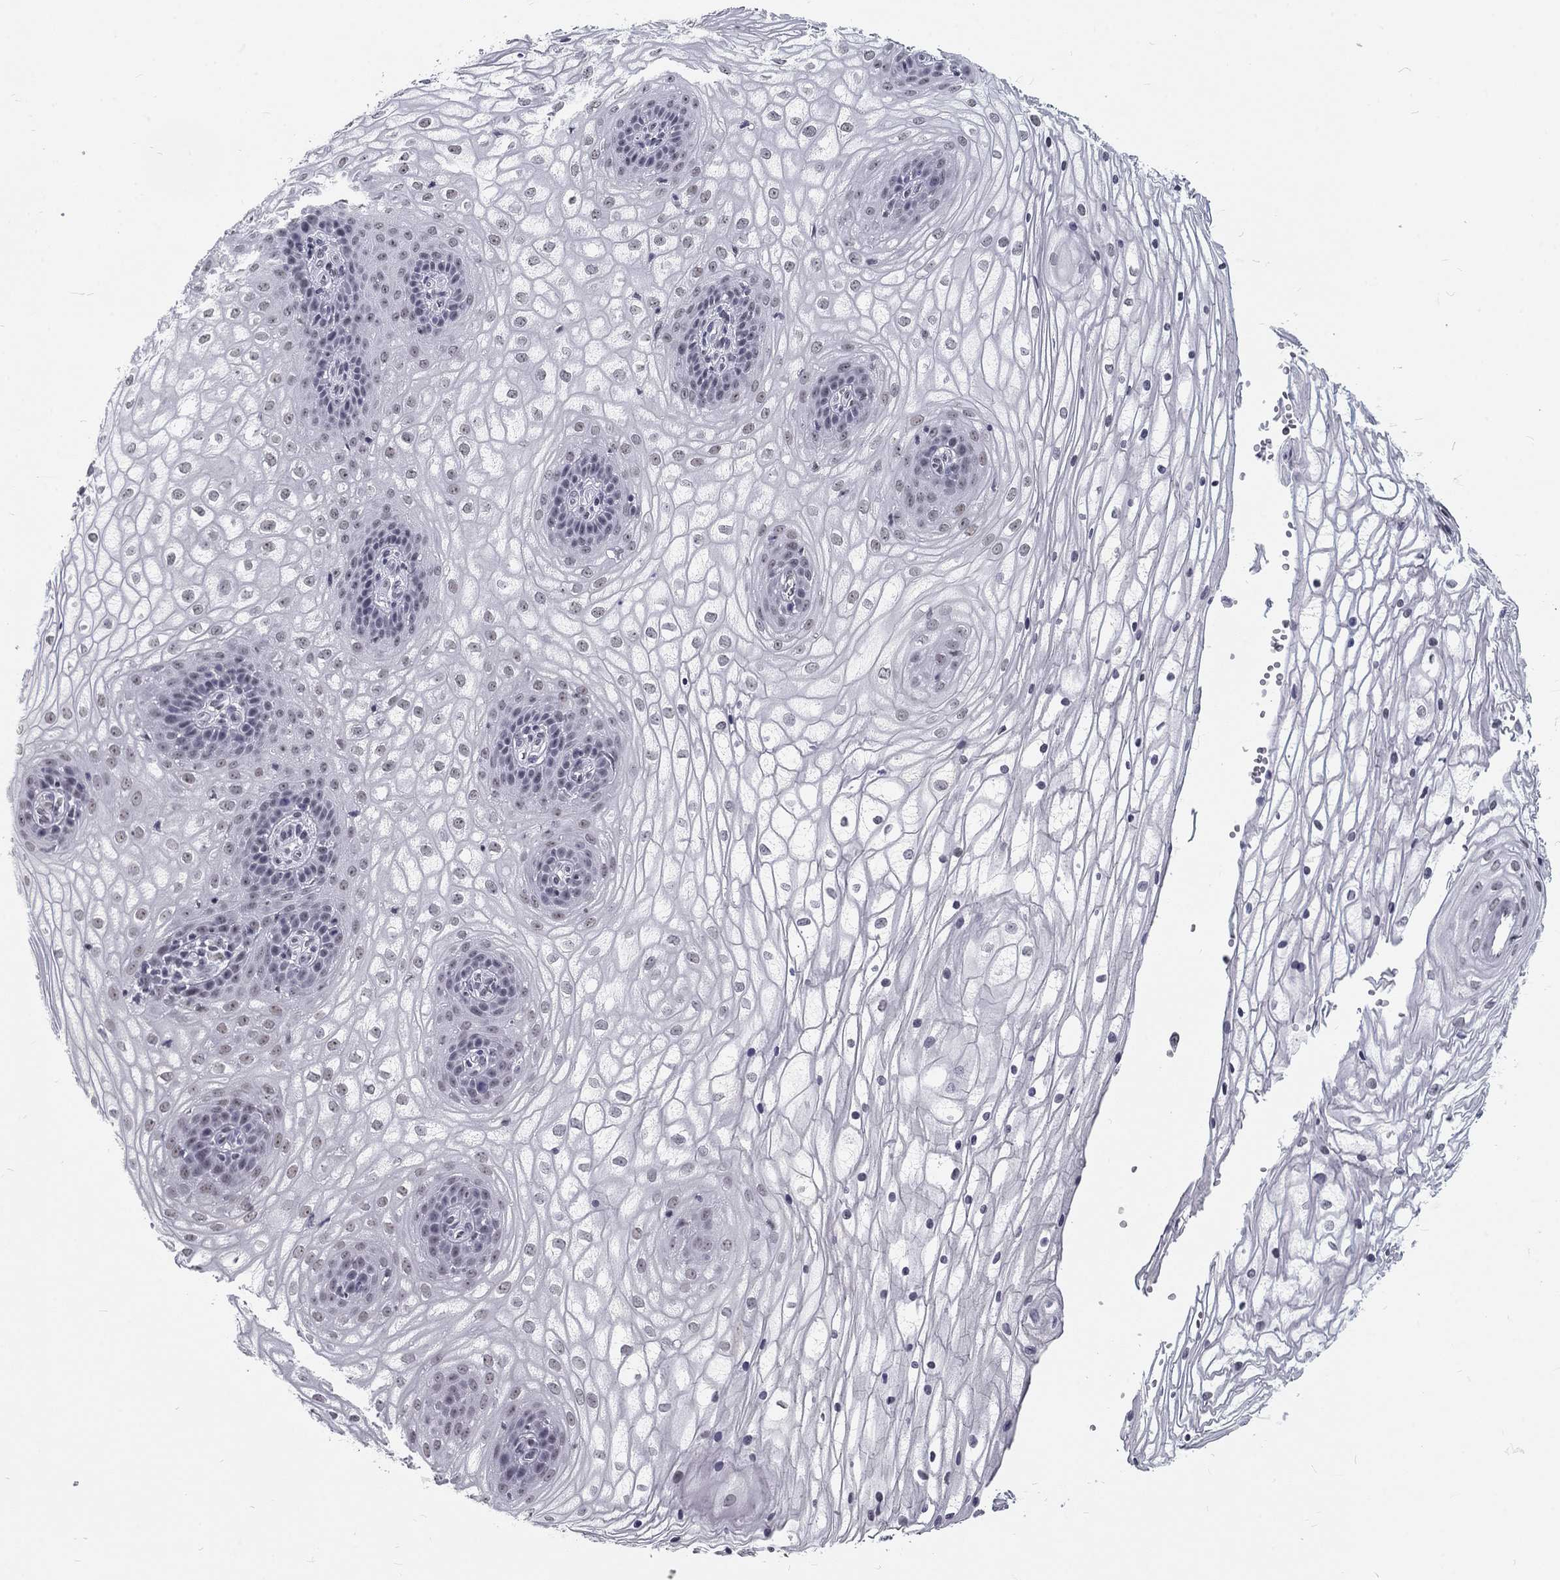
{"staining": {"intensity": "negative", "quantity": "none", "location": "none"}, "tissue": "vagina", "cell_type": "Squamous epithelial cells", "image_type": "normal", "snomed": [{"axis": "morphology", "description": "Normal tissue, NOS"}, {"axis": "topography", "description": "Vagina"}], "caption": "IHC image of benign vagina stained for a protein (brown), which exhibits no positivity in squamous epithelial cells.", "gene": "SNORC", "patient": {"sex": "female", "age": 34}}